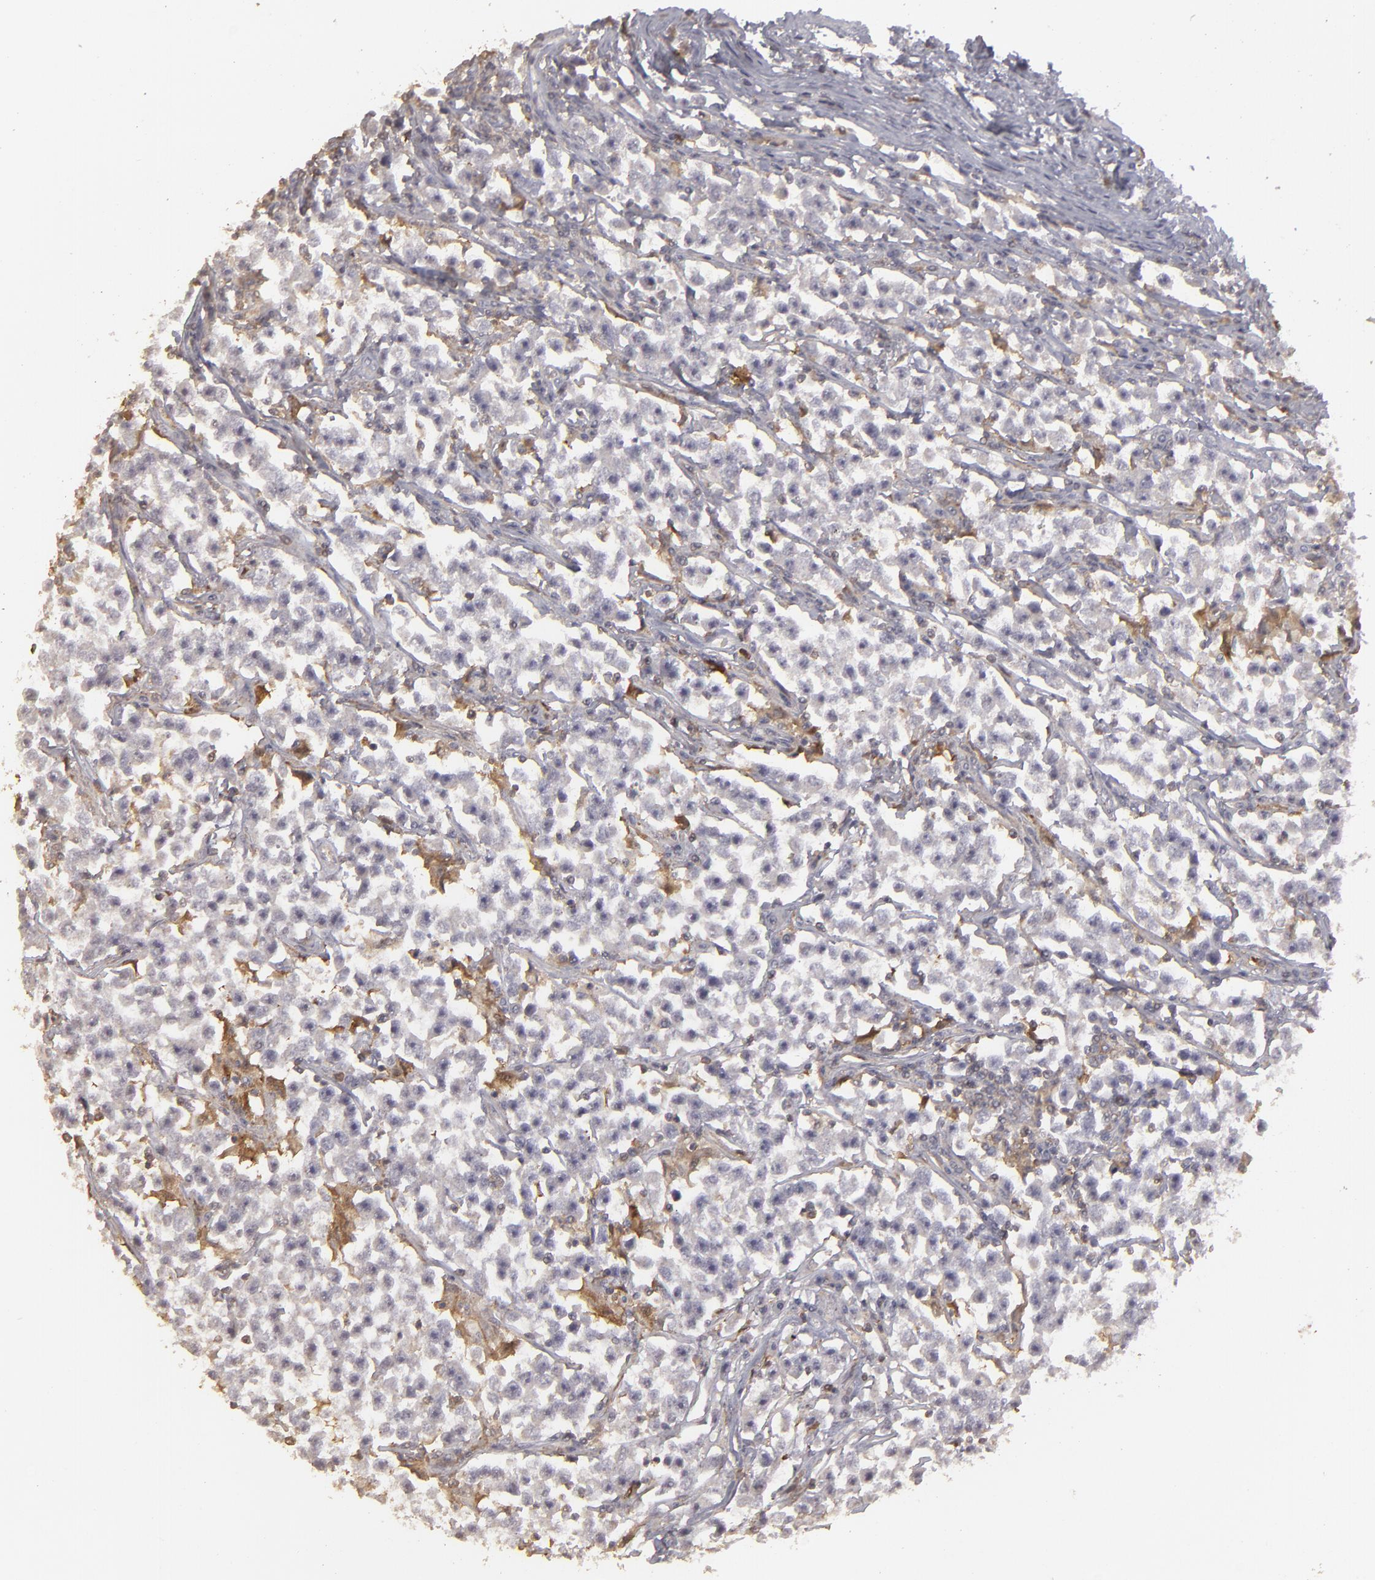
{"staining": {"intensity": "weak", "quantity": "<25%", "location": "cytoplasmic/membranous"}, "tissue": "testis cancer", "cell_type": "Tumor cells", "image_type": "cancer", "snomed": [{"axis": "morphology", "description": "Seminoma, NOS"}, {"axis": "topography", "description": "Testis"}], "caption": "The micrograph exhibits no staining of tumor cells in testis cancer (seminoma).", "gene": "SEMA3G", "patient": {"sex": "male", "age": 33}}